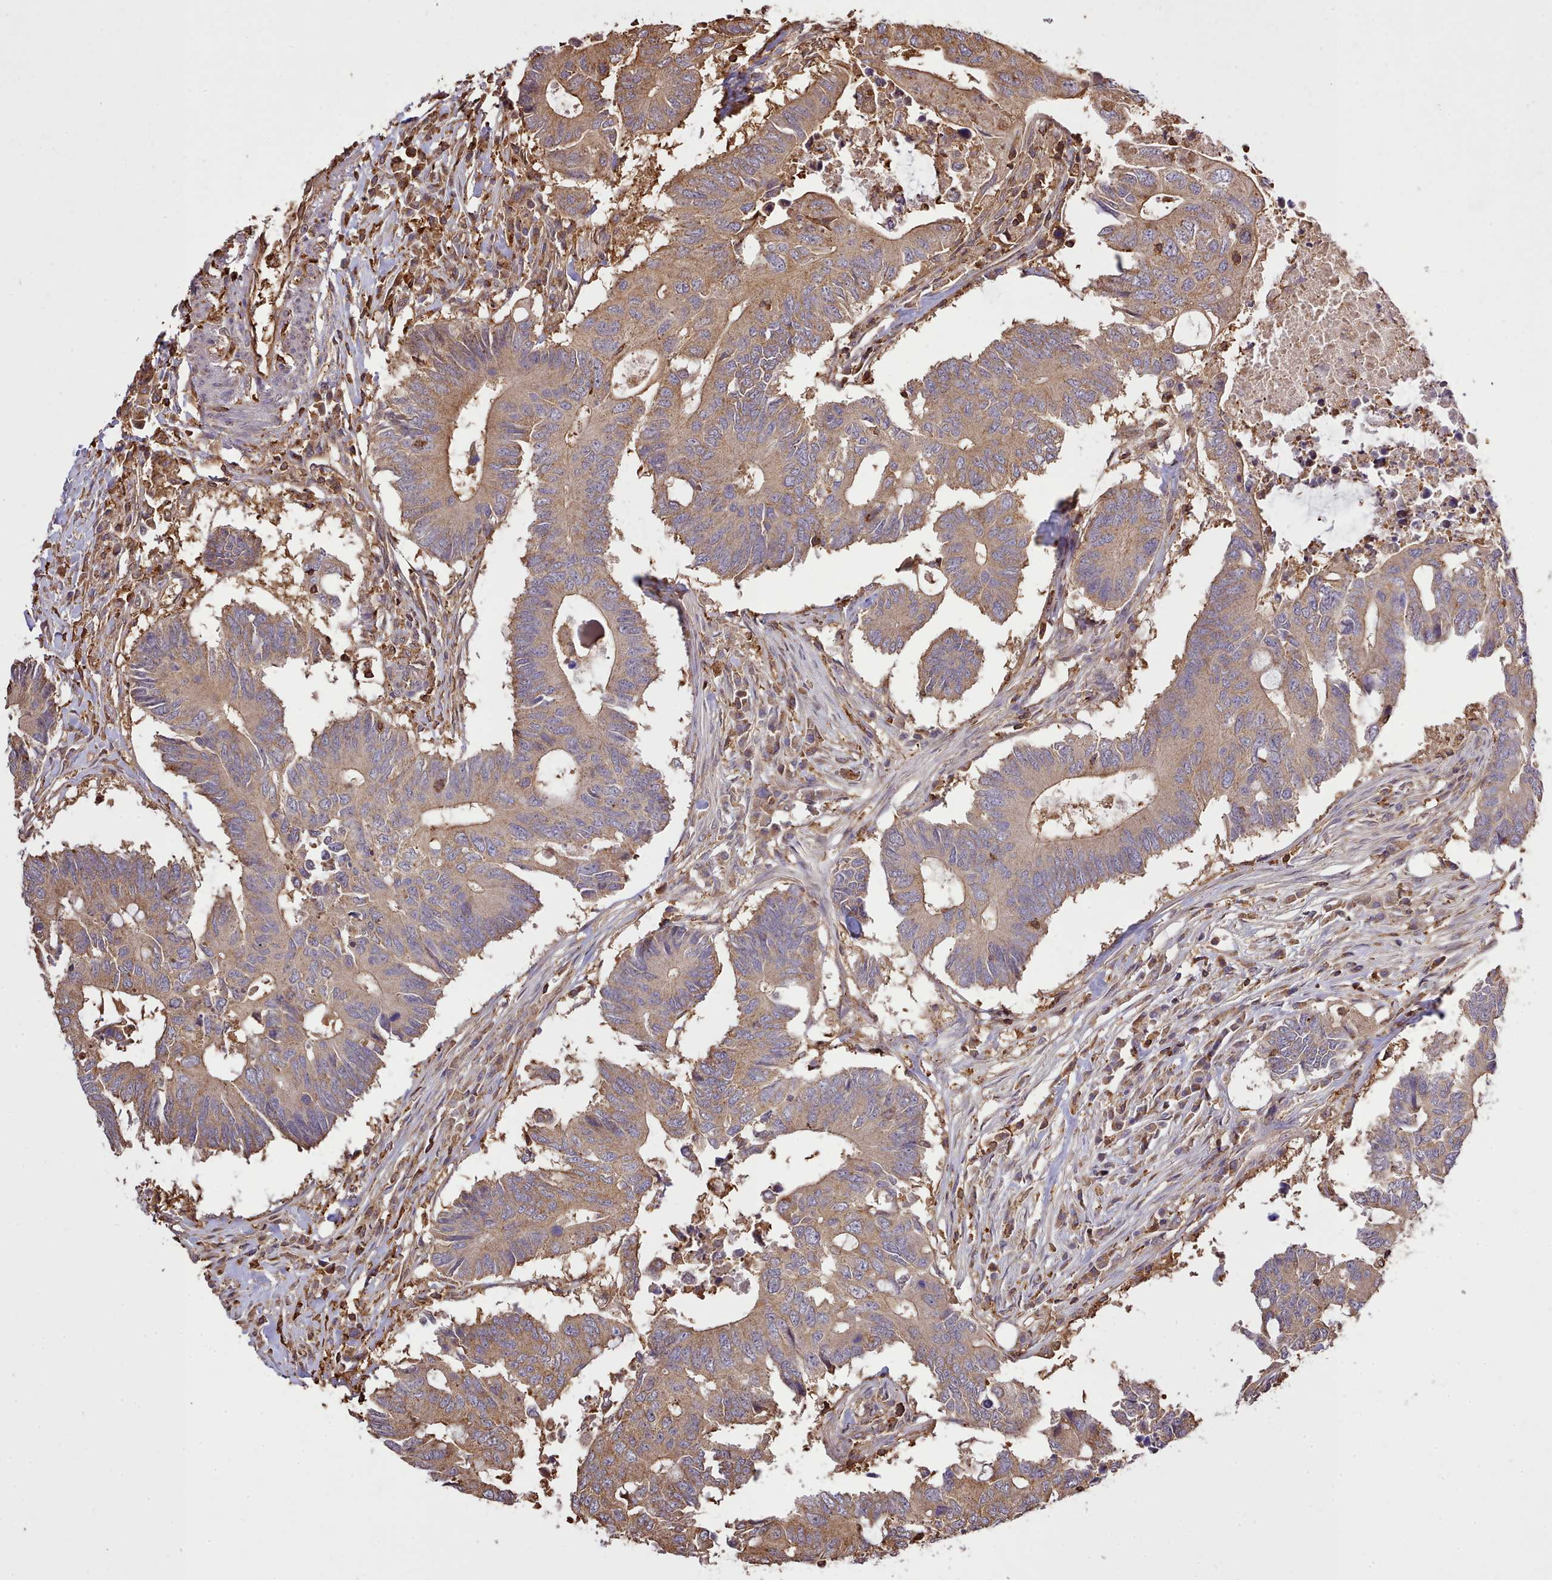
{"staining": {"intensity": "moderate", "quantity": ">75%", "location": "cytoplasmic/membranous"}, "tissue": "colorectal cancer", "cell_type": "Tumor cells", "image_type": "cancer", "snomed": [{"axis": "morphology", "description": "Adenocarcinoma, NOS"}, {"axis": "topography", "description": "Colon"}], "caption": "Immunohistochemistry (IHC) staining of colorectal cancer, which reveals medium levels of moderate cytoplasmic/membranous positivity in approximately >75% of tumor cells indicating moderate cytoplasmic/membranous protein positivity. The staining was performed using DAB (3,3'-diaminobenzidine) (brown) for protein detection and nuclei were counterstained in hematoxylin (blue).", "gene": "CAPZA1", "patient": {"sex": "male", "age": 71}}